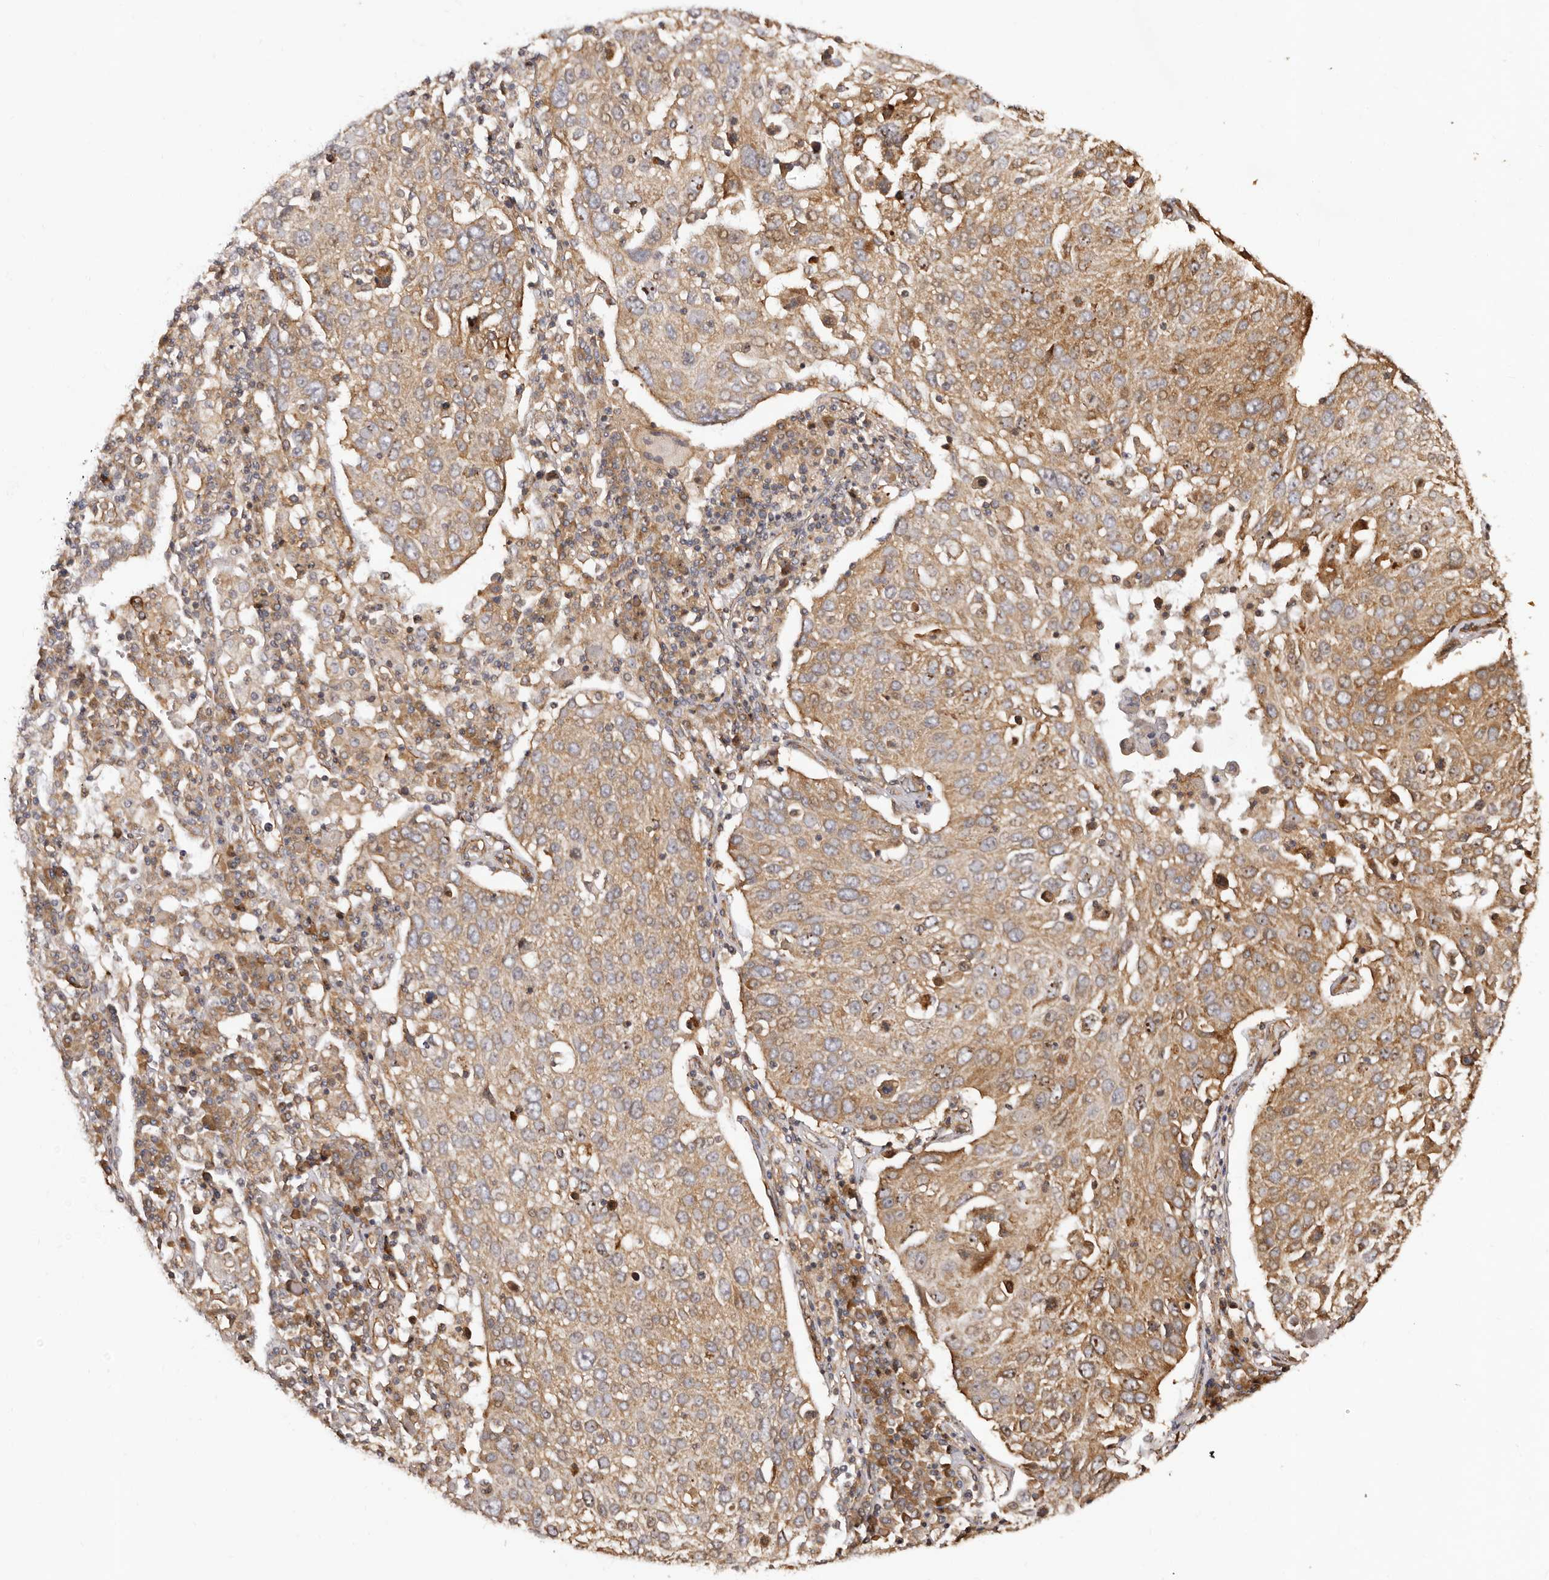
{"staining": {"intensity": "moderate", "quantity": ">75%", "location": "cytoplasmic/membranous"}, "tissue": "lung cancer", "cell_type": "Tumor cells", "image_type": "cancer", "snomed": [{"axis": "morphology", "description": "Squamous cell carcinoma, NOS"}, {"axis": "topography", "description": "Lung"}], "caption": "The immunohistochemical stain labels moderate cytoplasmic/membranous expression in tumor cells of lung cancer tissue.", "gene": "RPS6", "patient": {"sex": "male", "age": 65}}